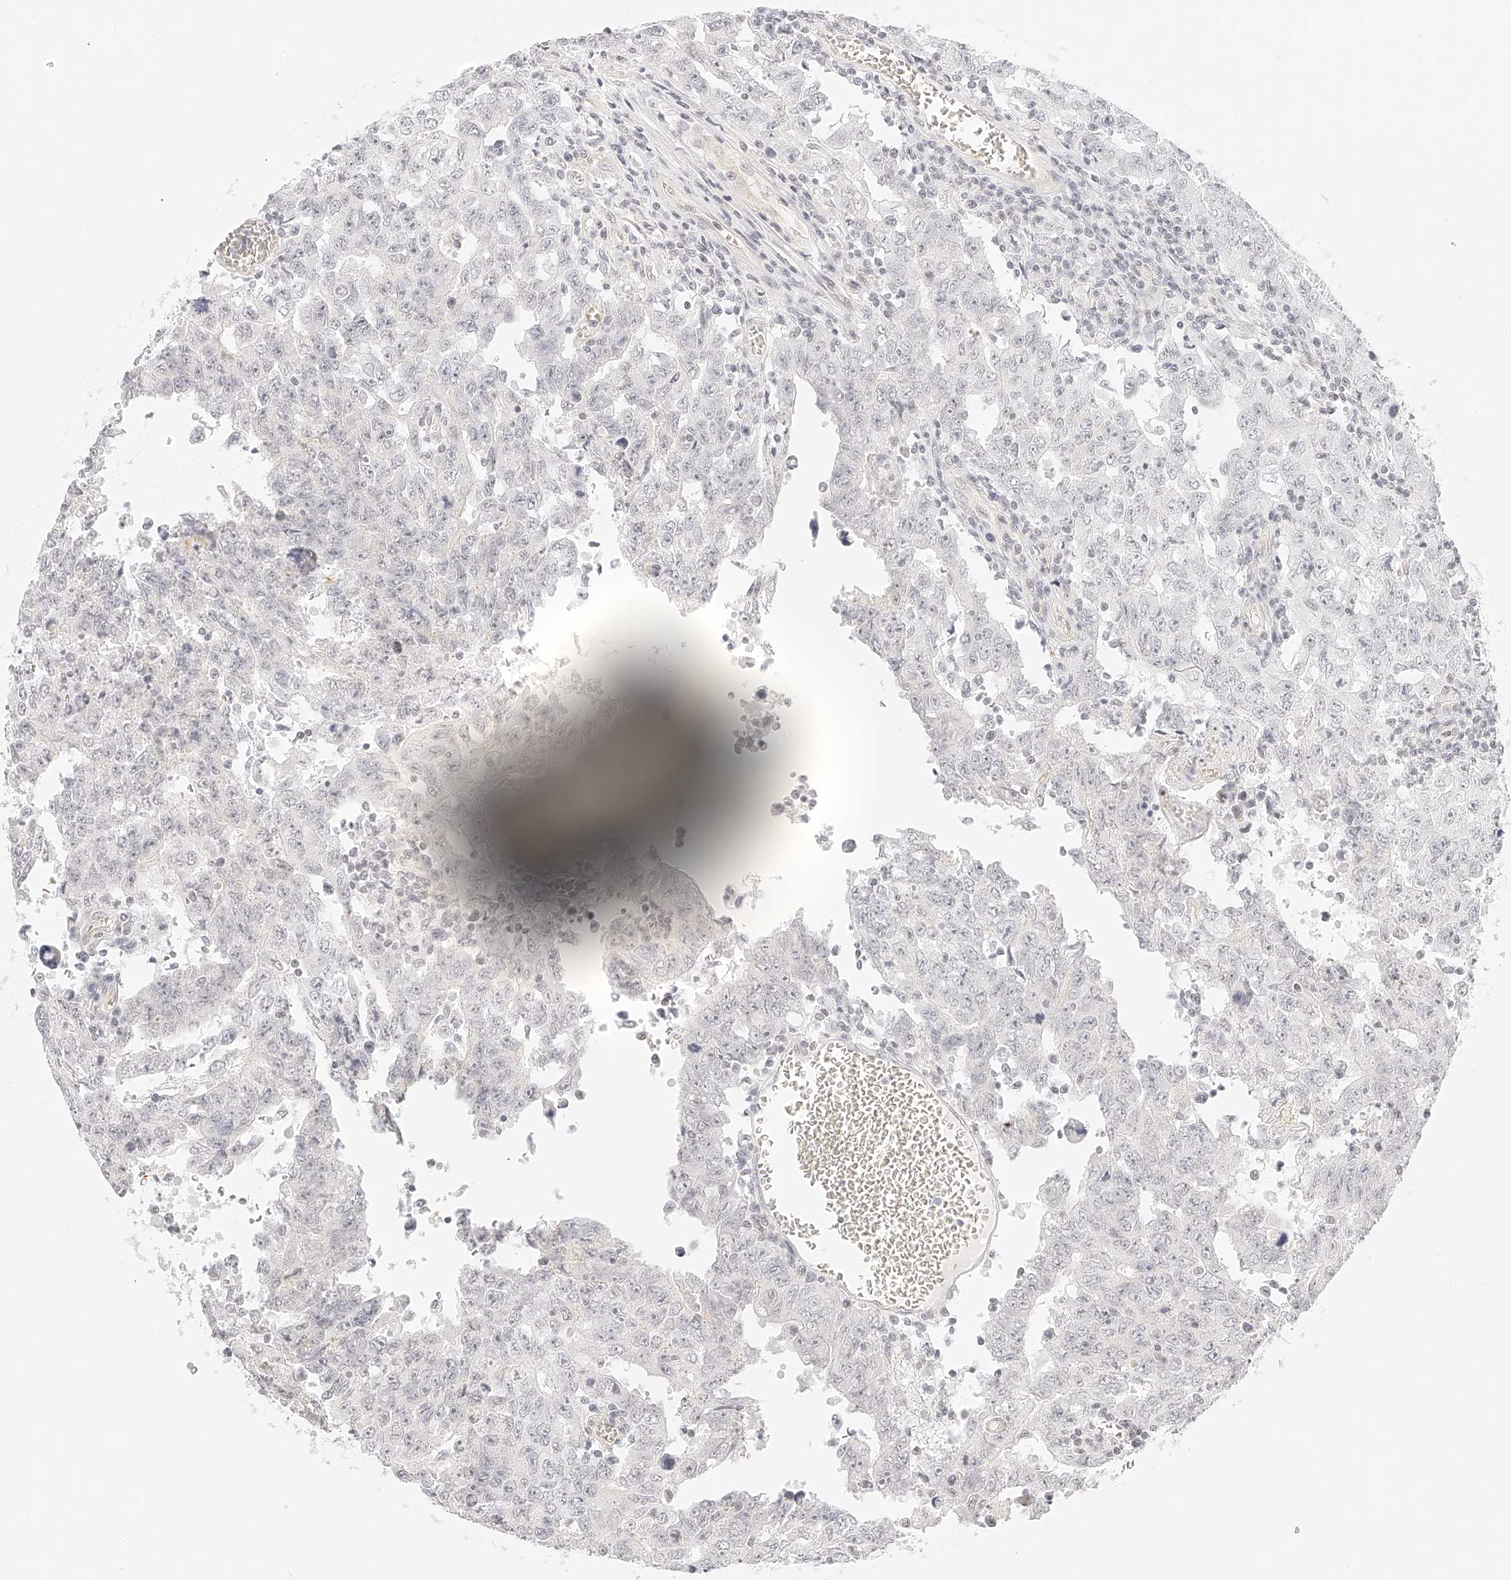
{"staining": {"intensity": "negative", "quantity": "none", "location": "none"}, "tissue": "testis cancer", "cell_type": "Tumor cells", "image_type": "cancer", "snomed": [{"axis": "morphology", "description": "Carcinoma, Embryonal, NOS"}, {"axis": "topography", "description": "Testis"}], "caption": "Immunohistochemical staining of human testis cancer (embryonal carcinoma) shows no significant expression in tumor cells.", "gene": "ZFP69", "patient": {"sex": "male", "age": 26}}